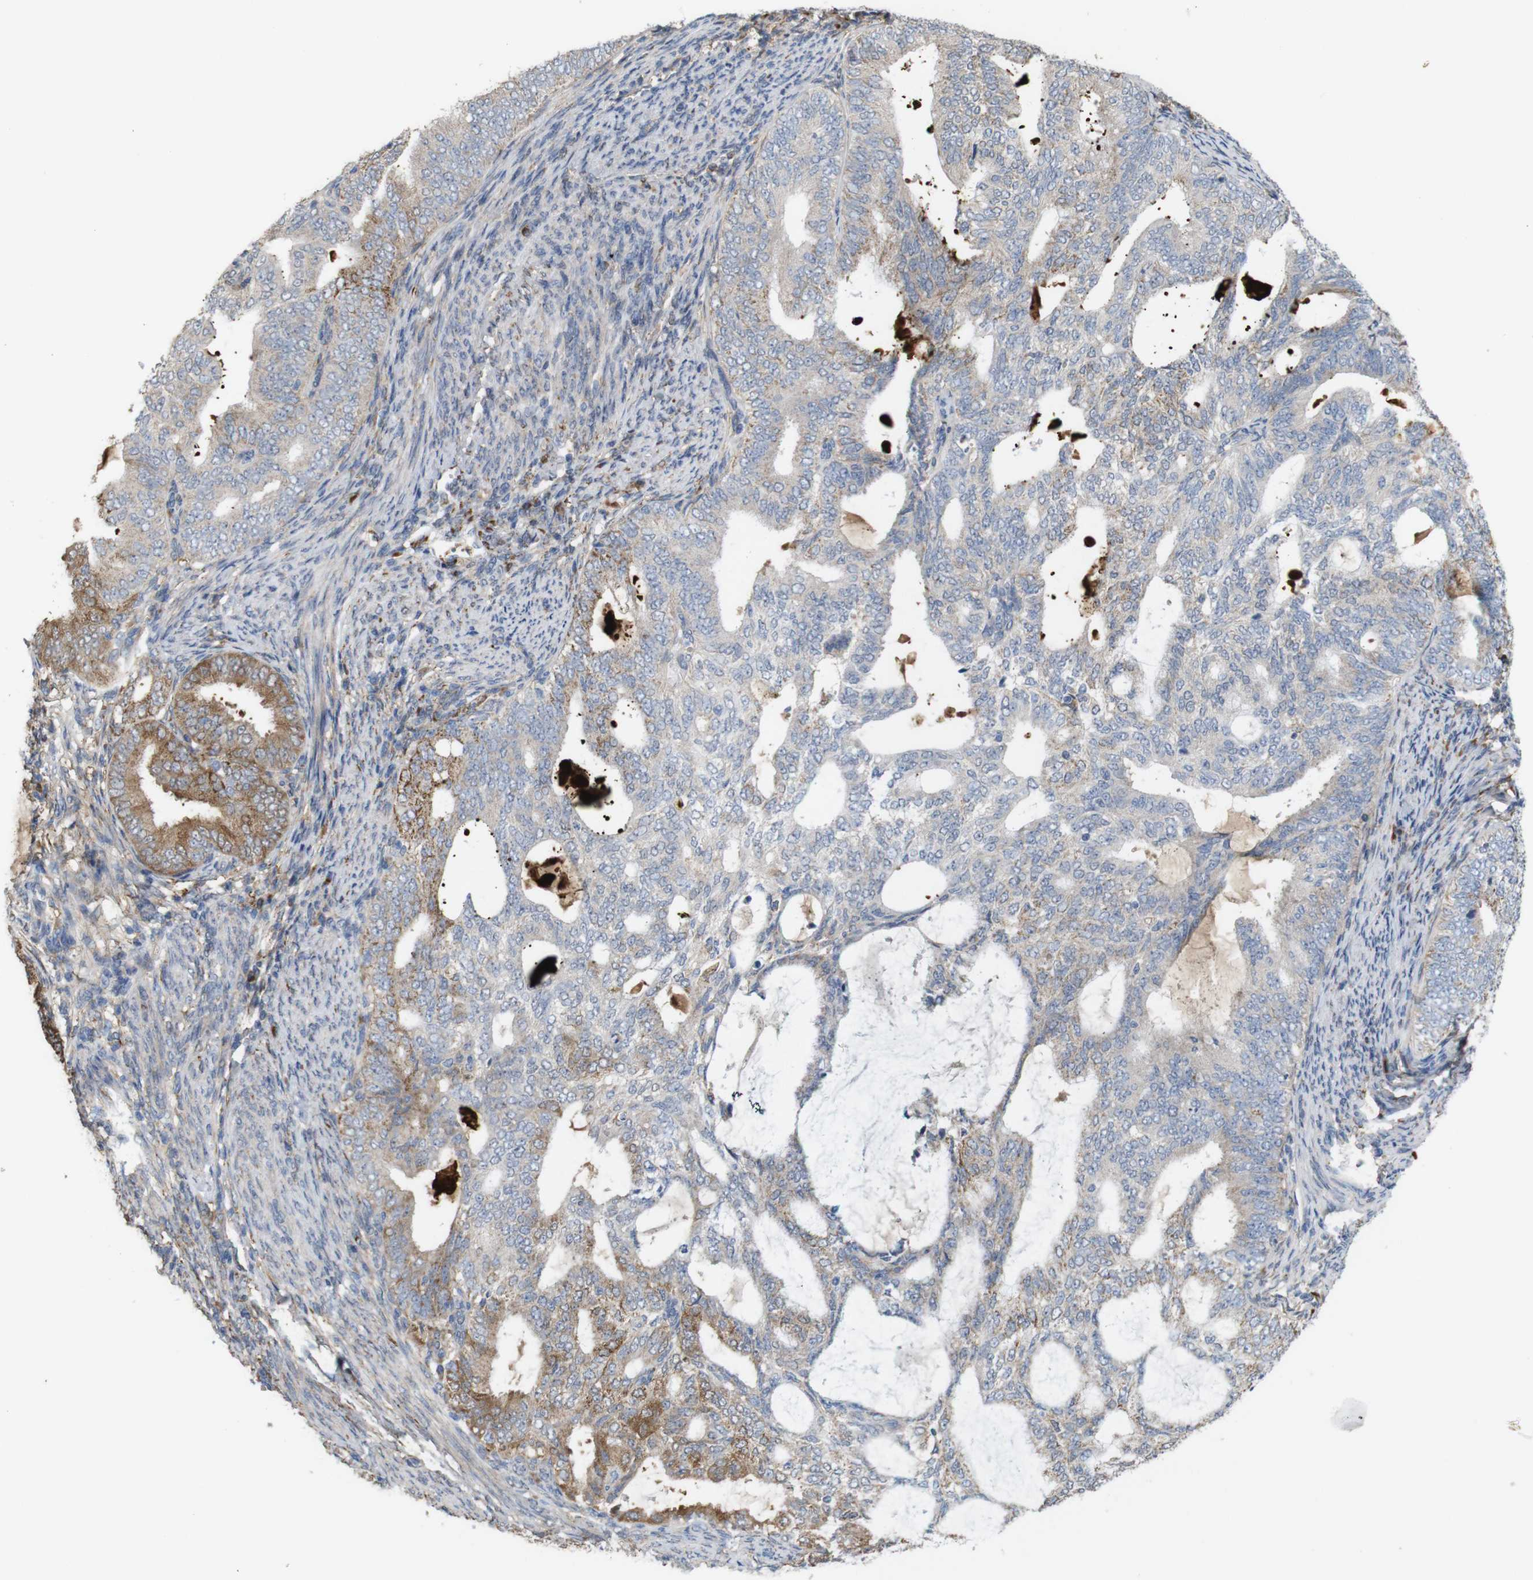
{"staining": {"intensity": "moderate", "quantity": "<25%", "location": "cytoplasmic/membranous"}, "tissue": "endometrial cancer", "cell_type": "Tumor cells", "image_type": "cancer", "snomed": [{"axis": "morphology", "description": "Adenocarcinoma, NOS"}, {"axis": "topography", "description": "Endometrium"}], "caption": "High-power microscopy captured an immunohistochemistry photomicrograph of endometrial adenocarcinoma, revealing moderate cytoplasmic/membranous expression in about <25% of tumor cells.", "gene": "PTPRR", "patient": {"sex": "female", "age": 58}}